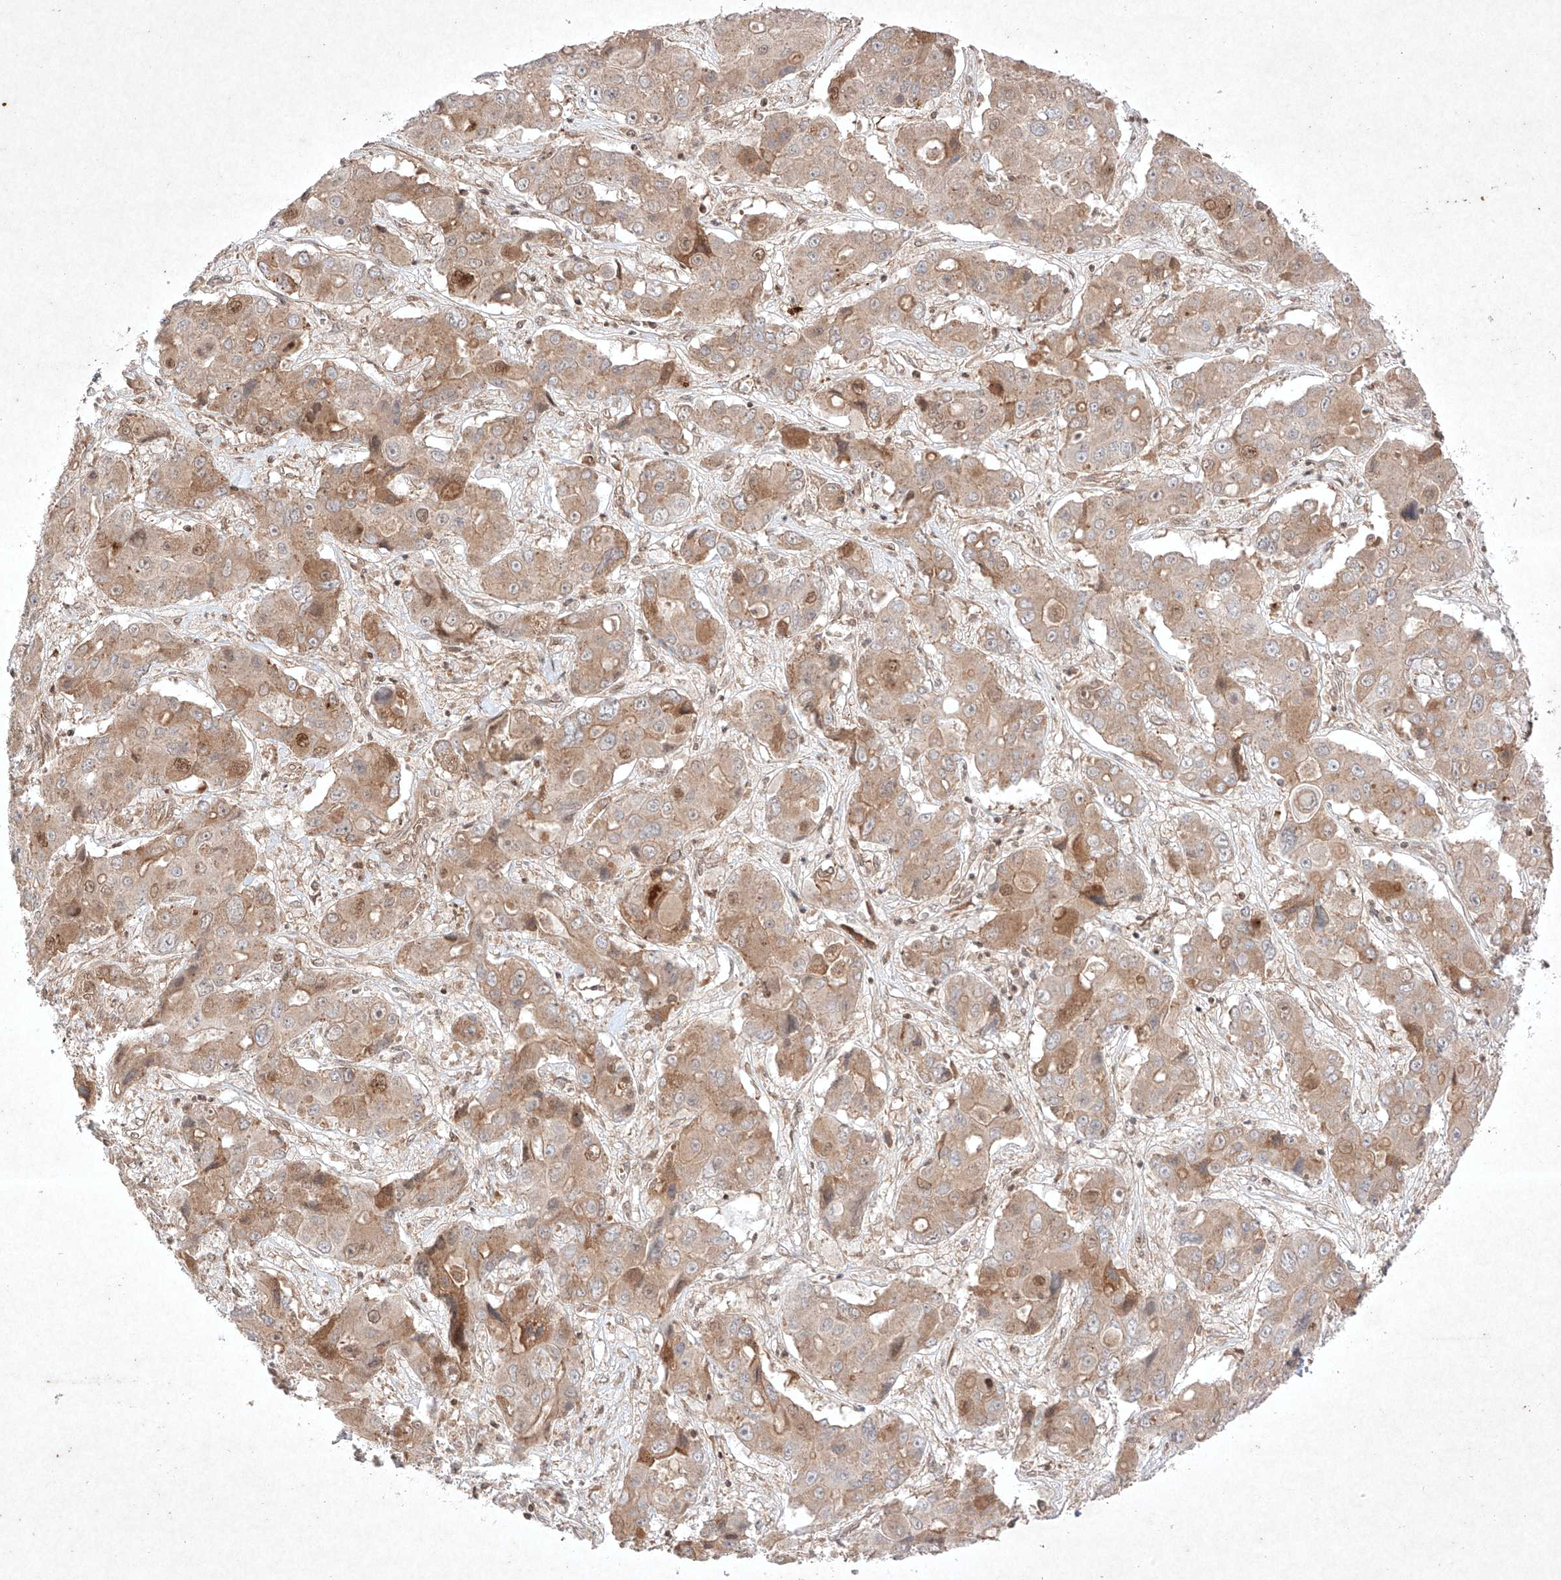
{"staining": {"intensity": "moderate", "quantity": "<25%", "location": "cytoplasmic/membranous"}, "tissue": "liver cancer", "cell_type": "Tumor cells", "image_type": "cancer", "snomed": [{"axis": "morphology", "description": "Cholangiocarcinoma"}, {"axis": "topography", "description": "Liver"}], "caption": "The immunohistochemical stain shows moderate cytoplasmic/membranous expression in tumor cells of liver cholangiocarcinoma tissue.", "gene": "RNF31", "patient": {"sex": "male", "age": 67}}